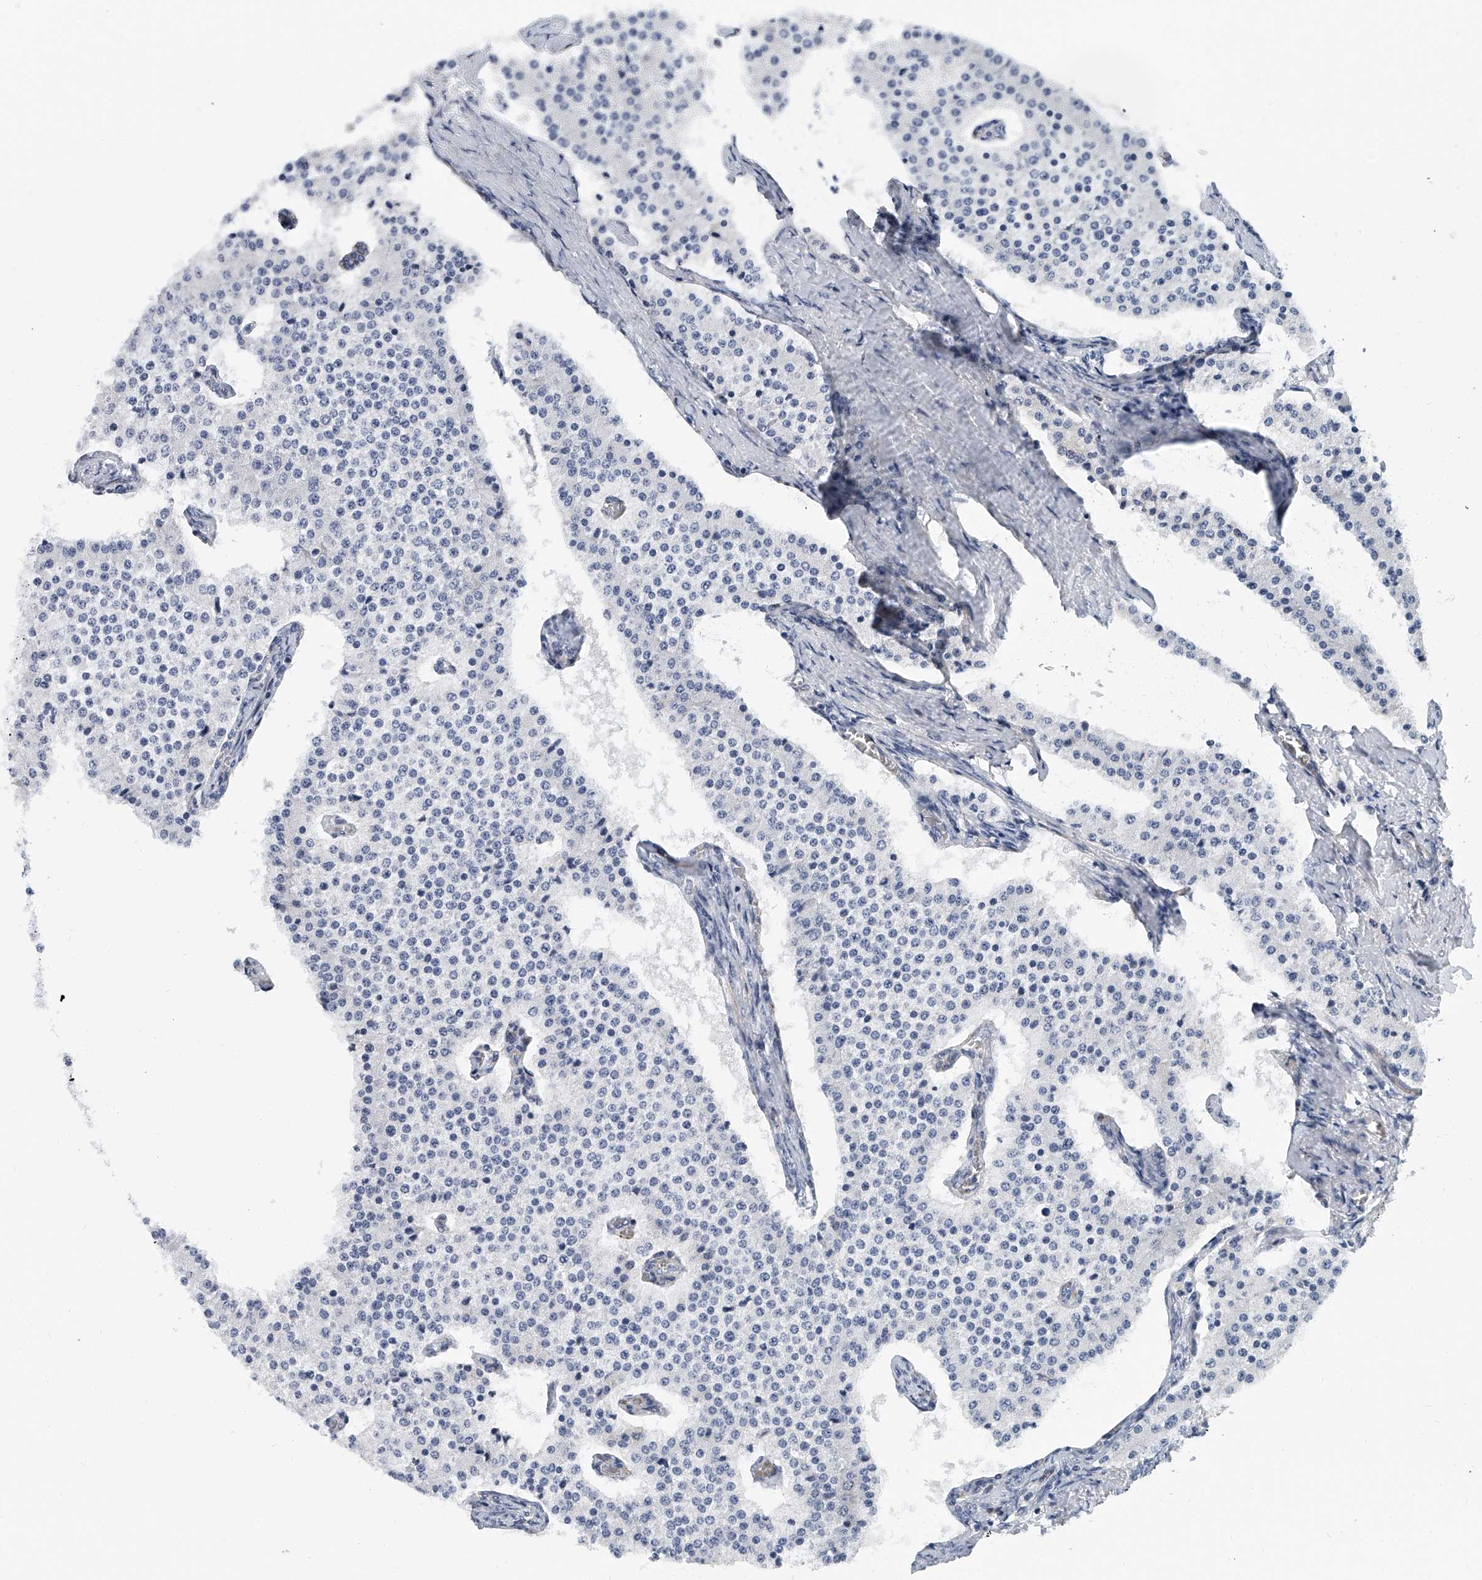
{"staining": {"intensity": "negative", "quantity": "none", "location": "none"}, "tissue": "carcinoid", "cell_type": "Tumor cells", "image_type": "cancer", "snomed": [{"axis": "morphology", "description": "Carcinoid, malignant, NOS"}, {"axis": "topography", "description": "Colon"}], "caption": "This is an immunohistochemistry photomicrograph of human carcinoid. There is no positivity in tumor cells.", "gene": "KIRREL1", "patient": {"sex": "female", "age": 52}}